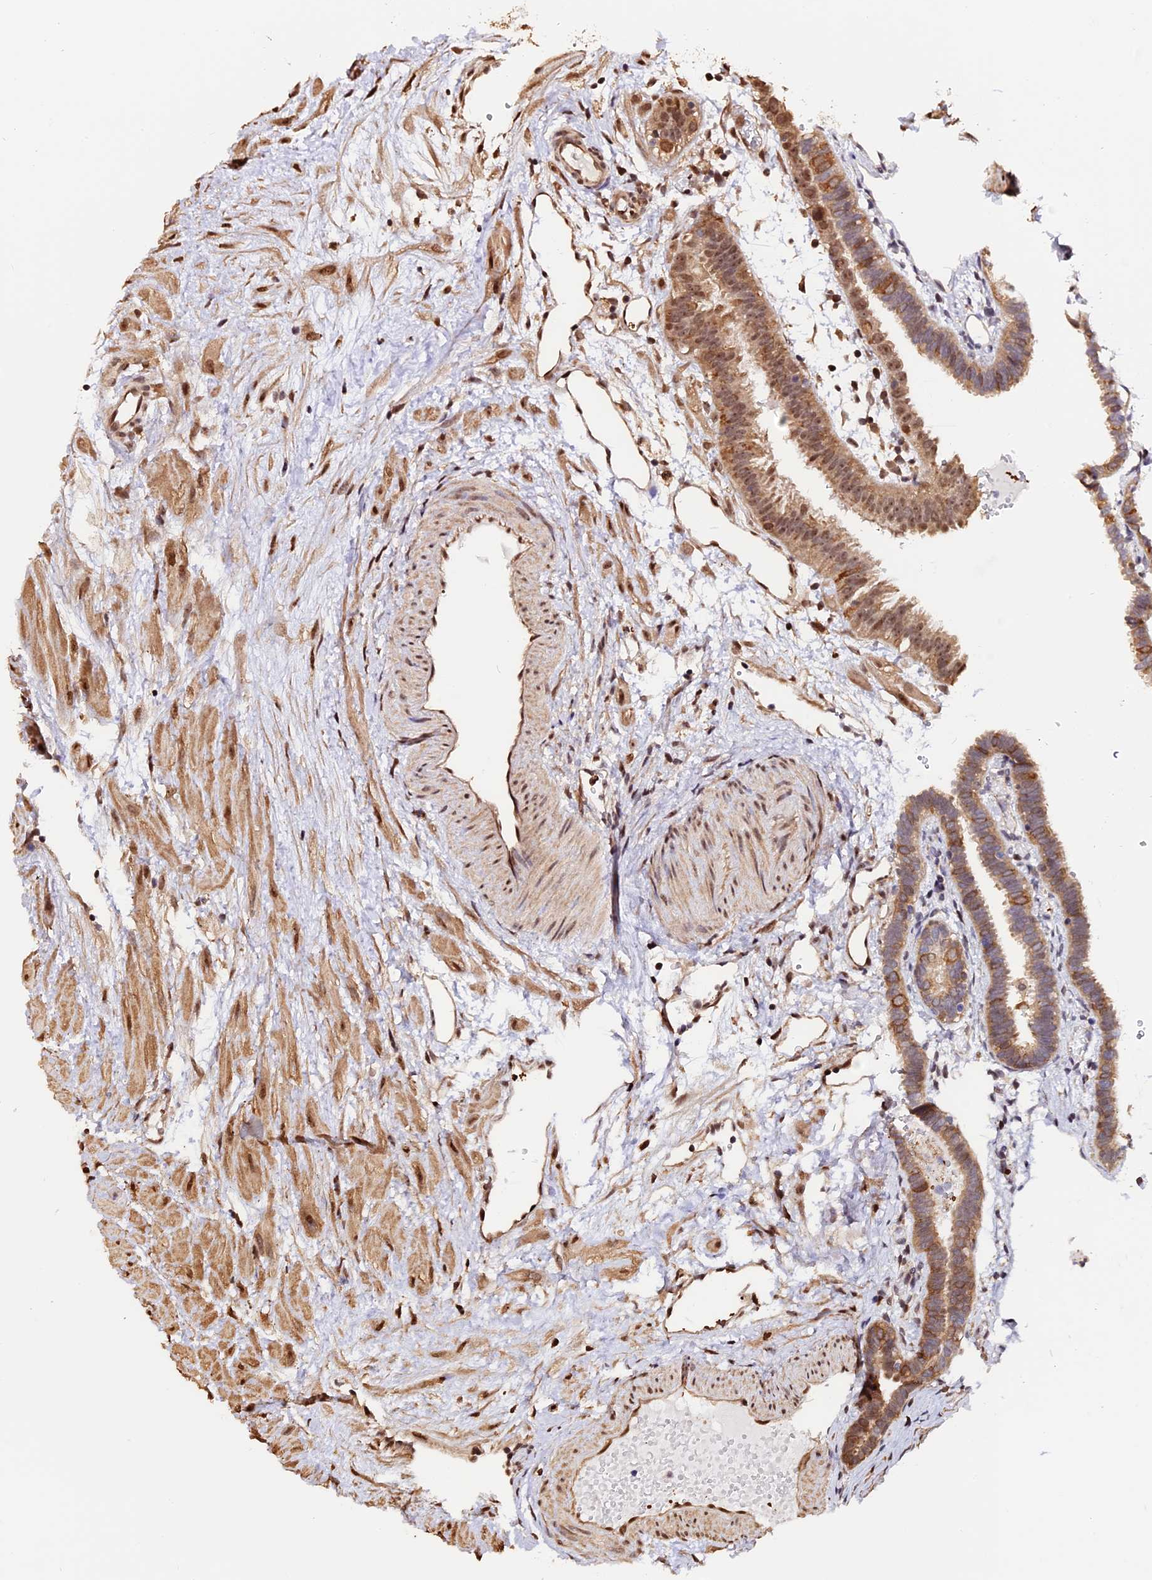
{"staining": {"intensity": "moderate", "quantity": ">75%", "location": "cytoplasmic/membranous,nuclear"}, "tissue": "fallopian tube", "cell_type": "Glandular cells", "image_type": "normal", "snomed": [{"axis": "morphology", "description": "Normal tissue, NOS"}, {"axis": "topography", "description": "Fallopian tube"}], "caption": "Fallopian tube stained with IHC displays moderate cytoplasmic/membranous,nuclear expression in about >75% of glandular cells.", "gene": "HERPUD1", "patient": {"sex": "female", "age": 37}}